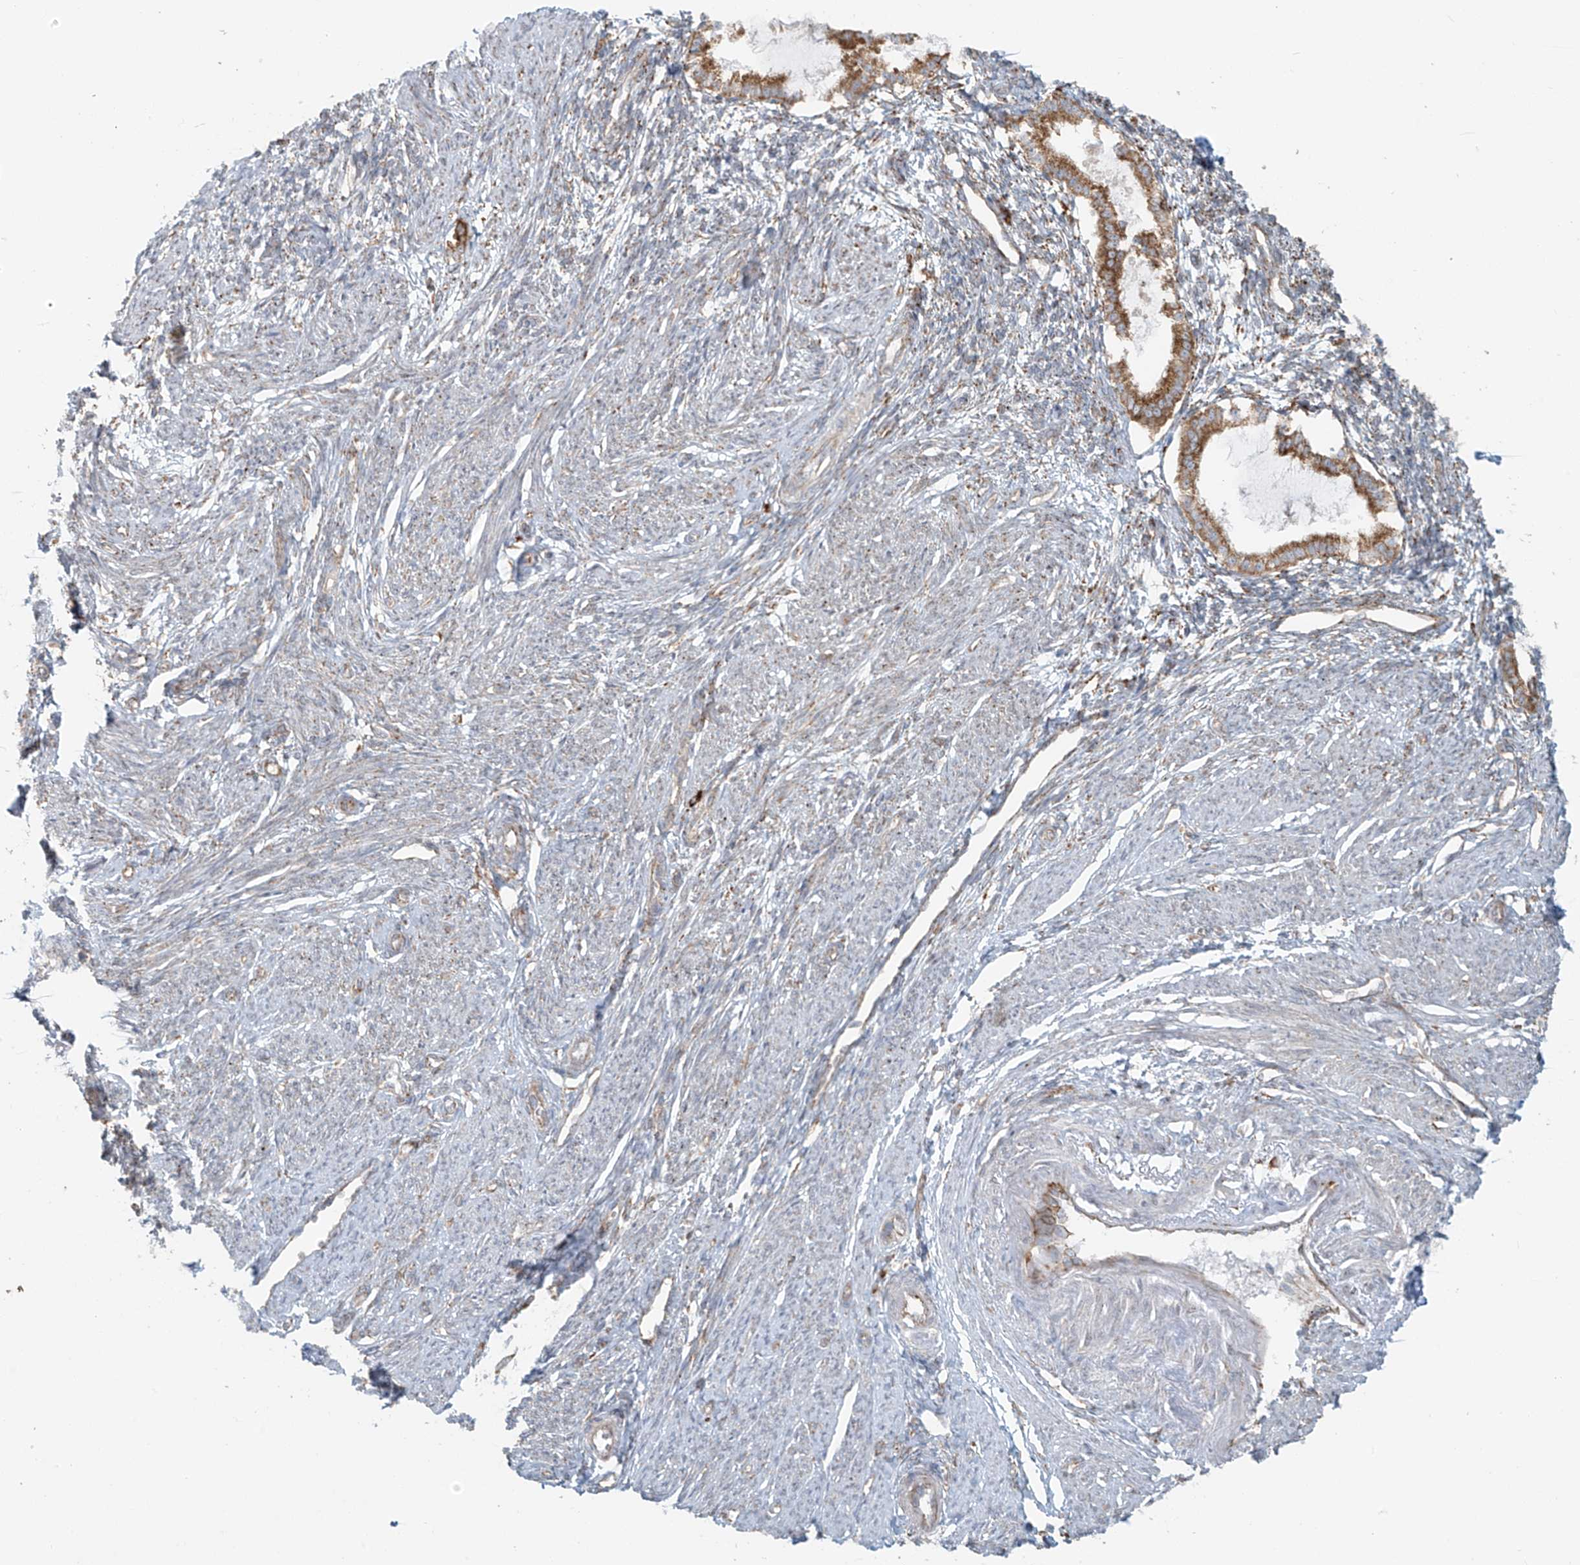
{"staining": {"intensity": "negative", "quantity": "none", "location": "none"}, "tissue": "endometrium", "cell_type": "Cells in endometrial stroma", "image_type": "normal", "snomed": [{"axis": "morphology", "description": "Normal tissue, NOS"}, {"axis": "topography", "description": "Endometrium"}], "caption": "IHC photomicrograph of normal endometrium stained for a protein (brown), which demonstrates no expression in cells in endometrial stroma.", "gene": "KATNIP", "patient": {"sex": "female", "age": 56}}